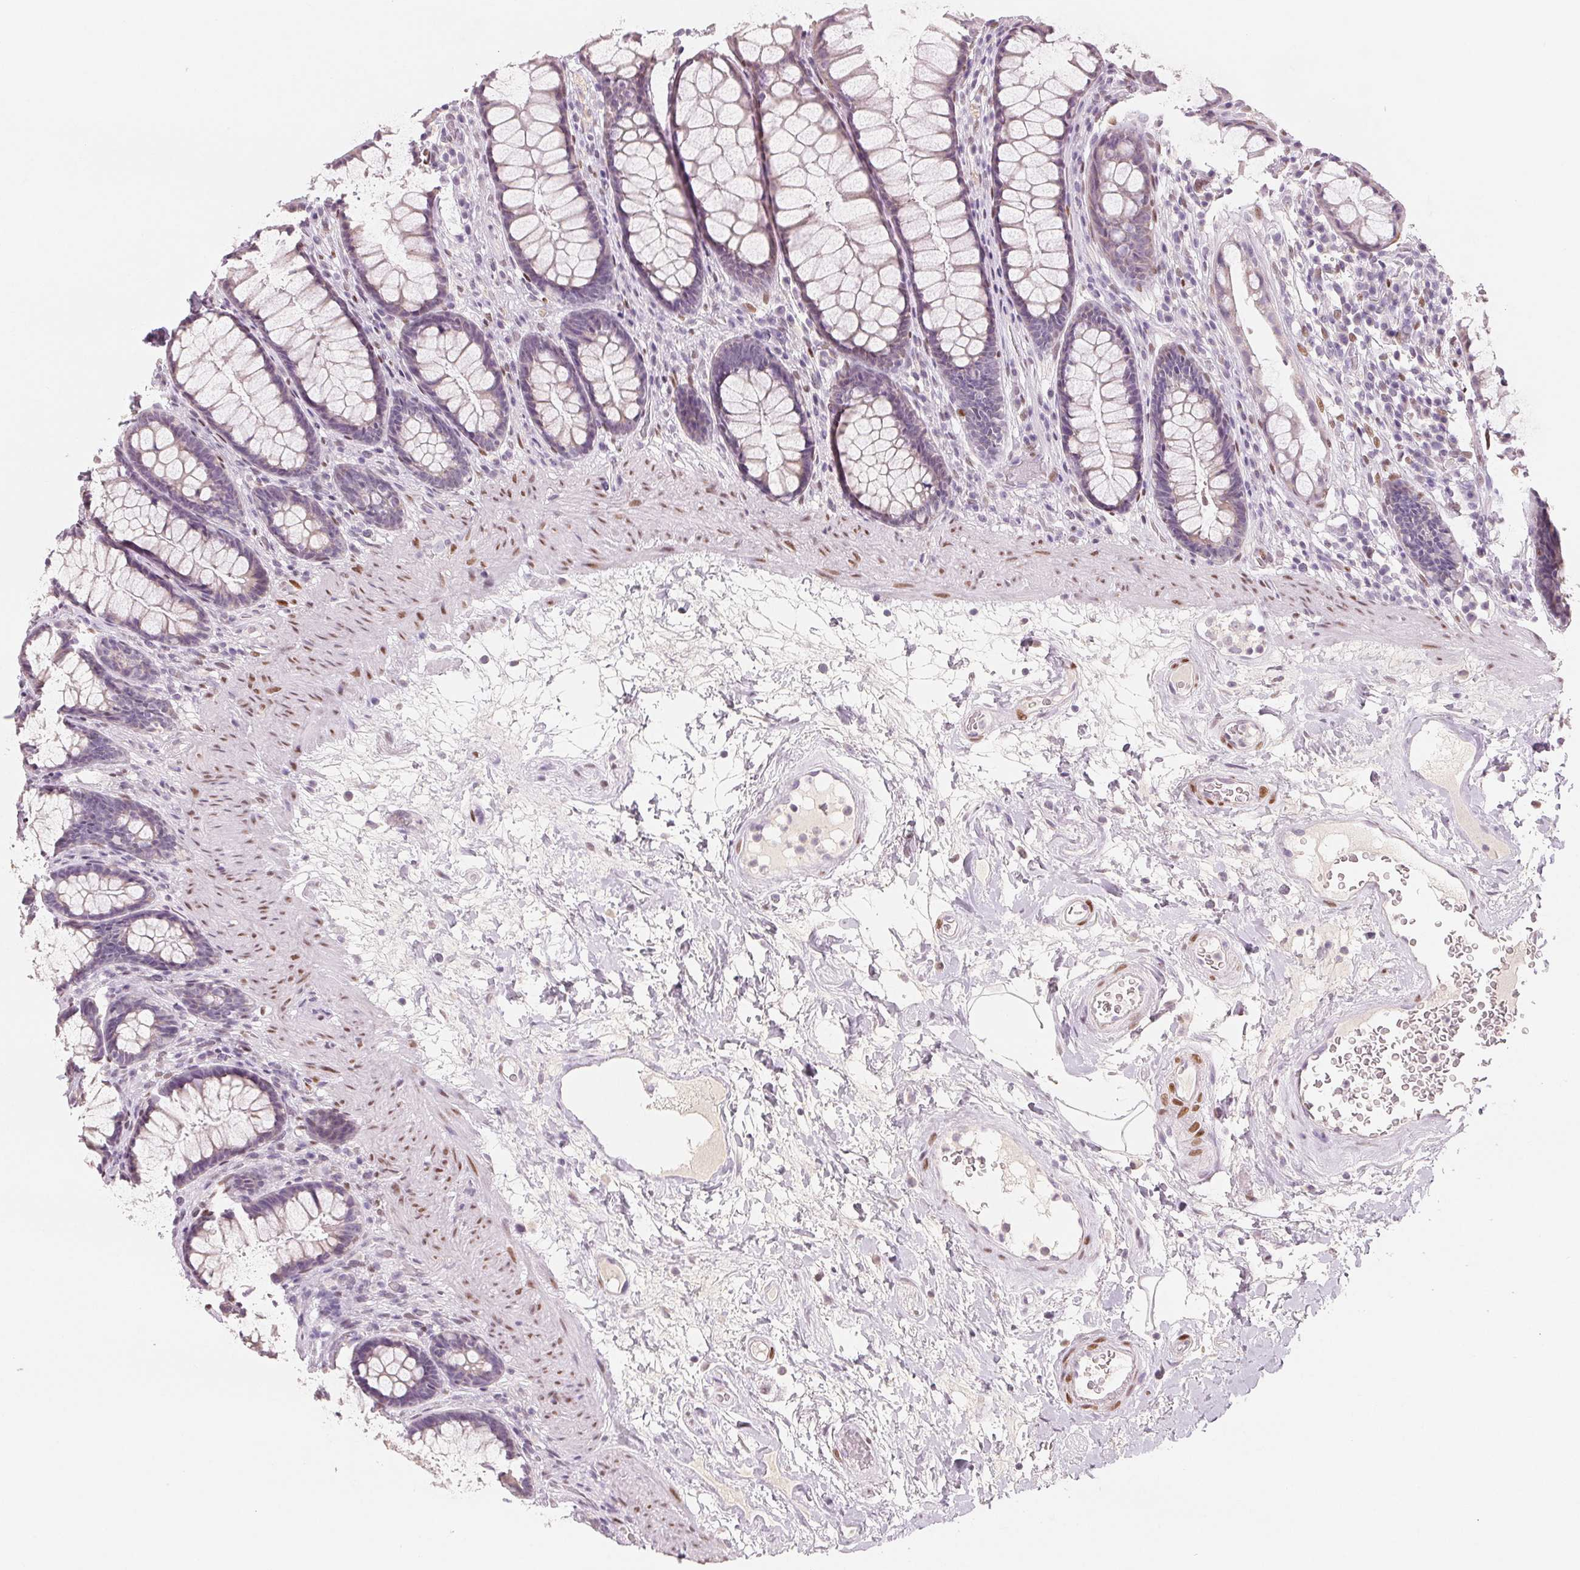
{"staining": {"intensity": "negative", "quantity": "none", "location": "none"}, "tissue": "rectum", "cell_type": "Glandular cells", "image_type": "normal", "snomed": [{"axis": "morphology", "description": "Normal tissue, NOS"}, {"axis": "topography", "description": "Rectum"}], "caption": "An IHC image of unremarkable rectum is shown. There is no staining in glandular cells of rectum. (DAB immunohistochemistry (IHC), high magnification).", "gene": "SMARCD3", "patient": {"sex": "male", "age": 72}}